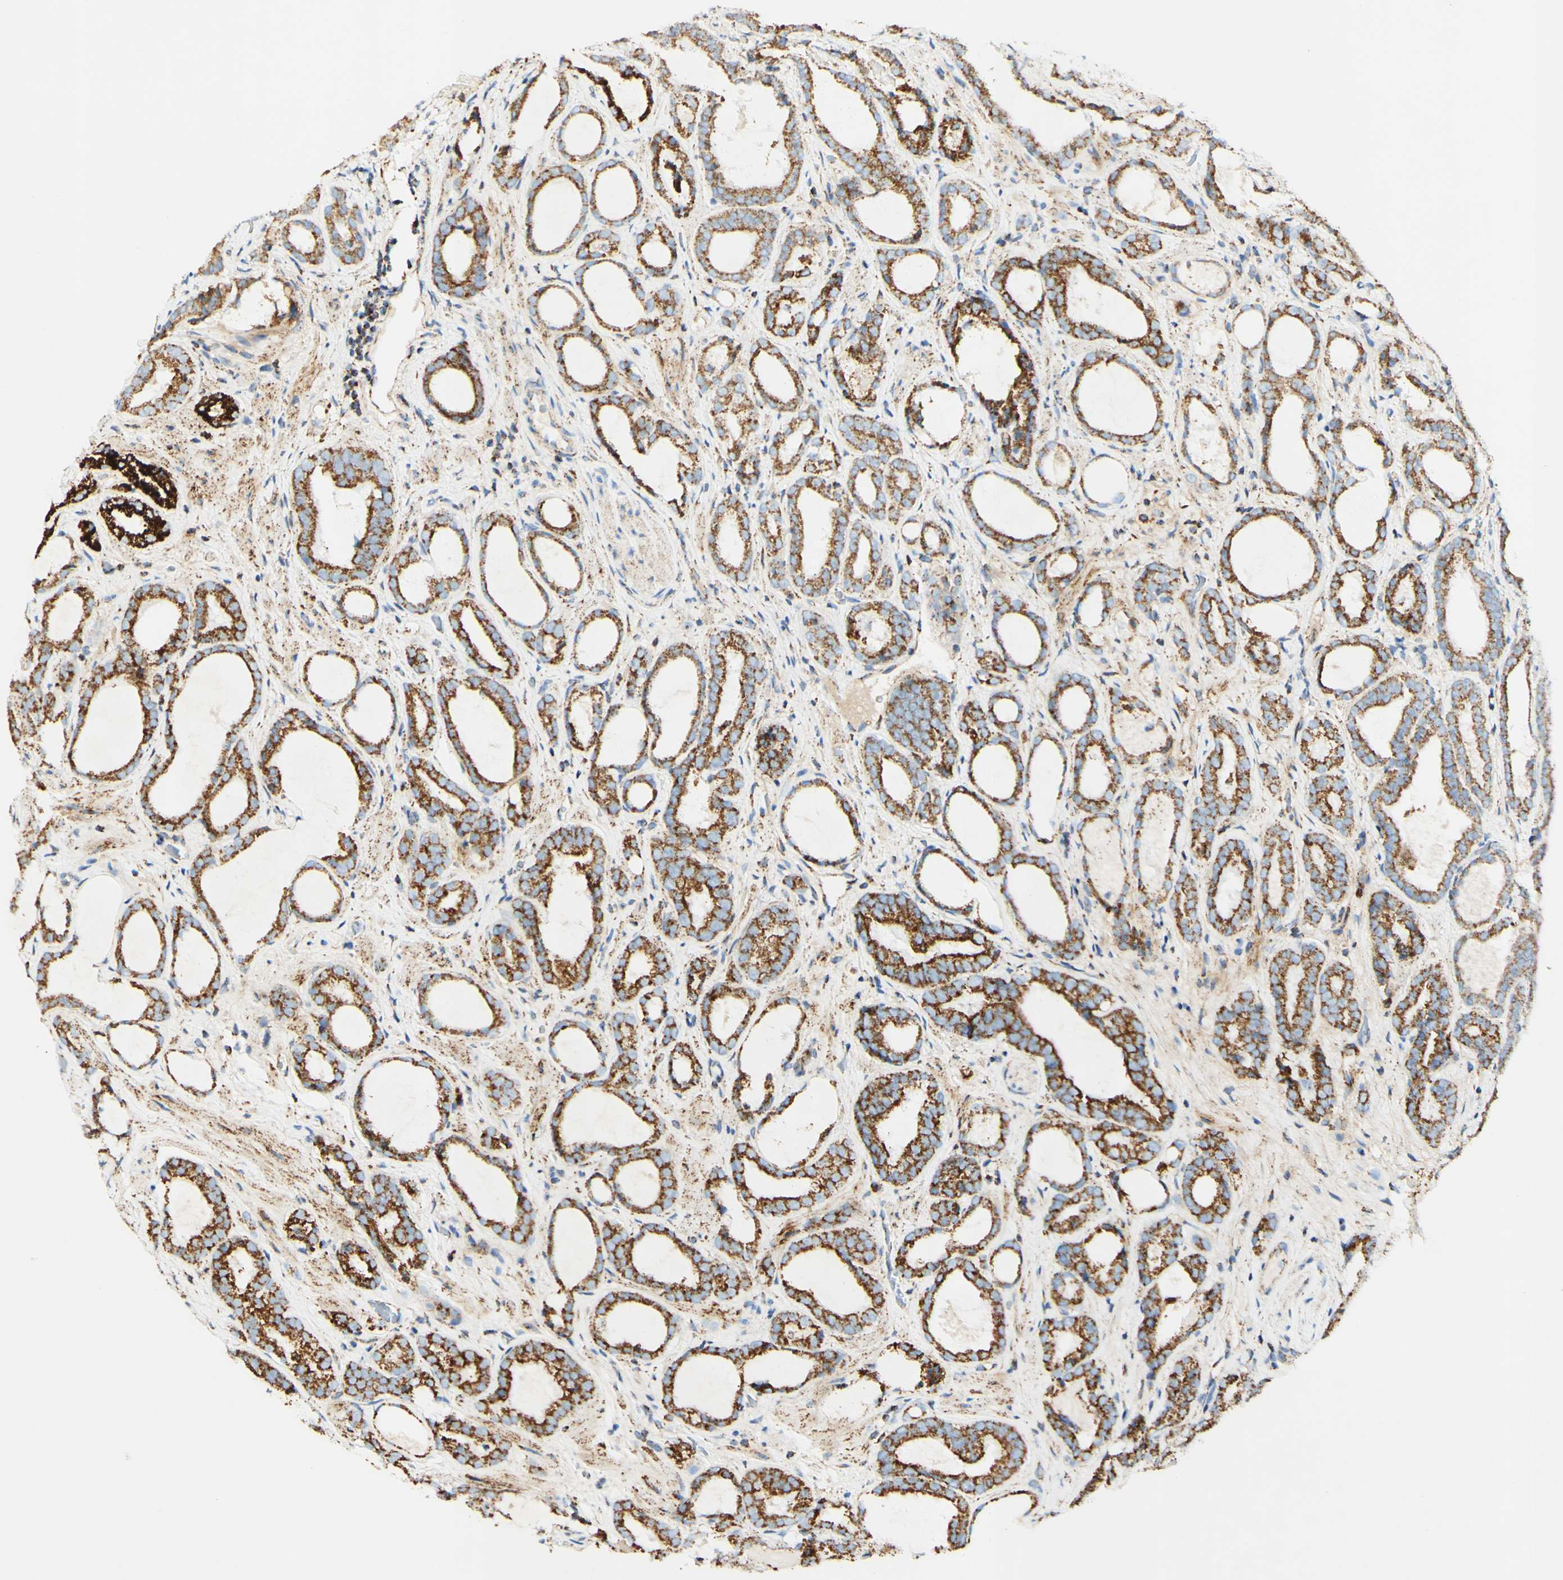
{"staining": {"intensity": "strong", "quantity": ">75%", "location": "cytoplasmic/membranous"}, "tissue": "prostate cancer", "cell_type": "Tumor cells", "image_type": "cancer", "snomed": [{"axis": "morphology", "description": "Adenocarcinoma, Low grade"}, {"axis": "topography", "description": "Prostate"}], "caption": "Strong cytoplasmic/membranous positivity for a protein is appreciated in approximately >75% of tumor cells of prostate adenocarcinoma (low-grade) using IHC.", "gene": "OXCT1", "patient": {"sex": "male", "age": 60}}